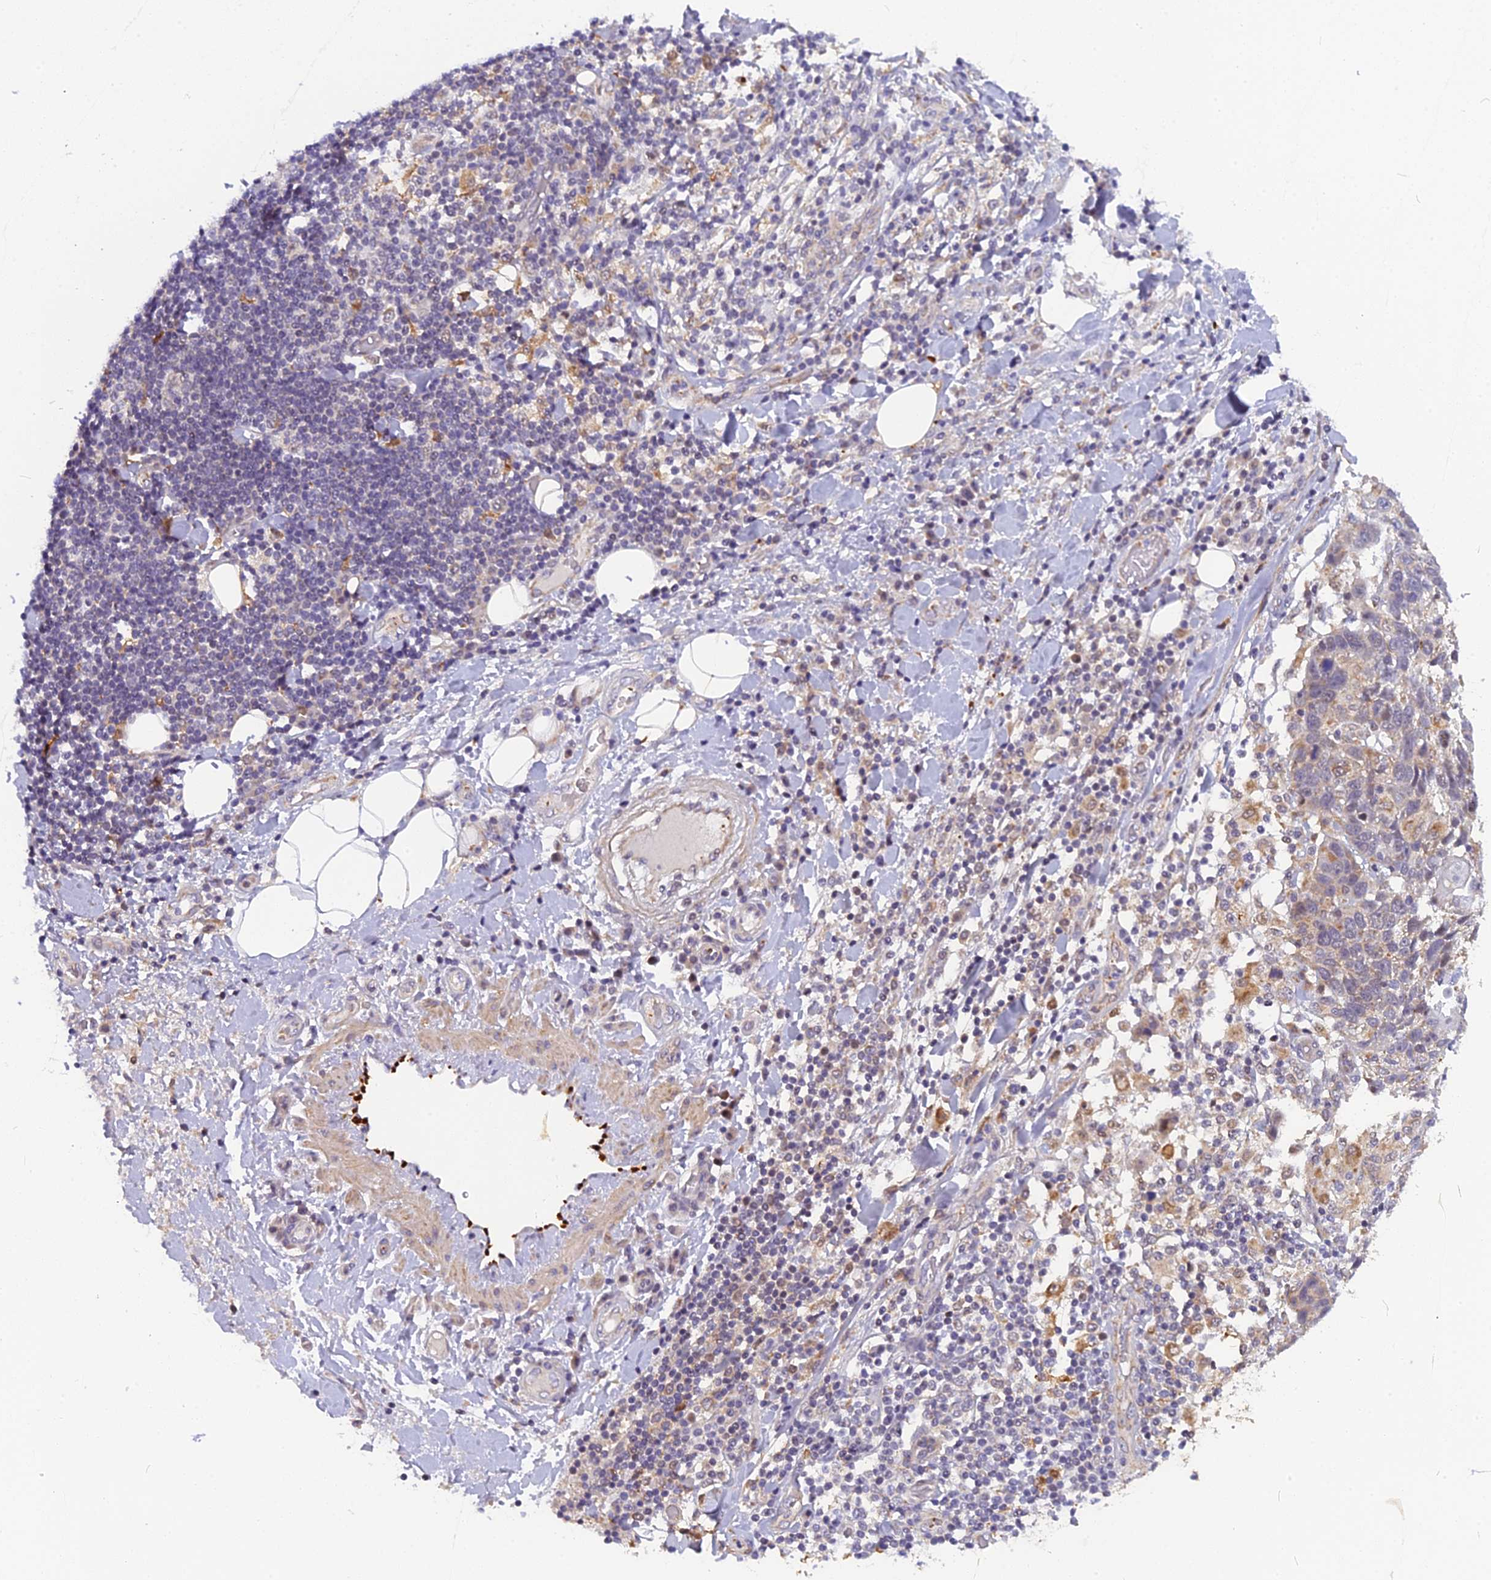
{"staining": {"intensity": "negative", "quantity": "none", "location": "none"}, "tissue": "adipose tissue", "cell_type": "Adipocytes", "image_type": "normal", "snomed": [{"axis": "morphology", "description": "Normal tissue, NOS"}, {"axis": "morphology", "description": "Squamous cell carcinoma, NOS"}, {"axis": "topography", "description": "Lymph node"}, {"axis": "topography", "description": "Bronchus"}, {"axis": "topography", "description": "Lung"}], "caption": "Immunohistochemistry (IHC) micrograph of unremarkable adipose tissue: adipose tissue stained with DAB shows no significant protein staining in adipocytes. (DAB immunohistochemistry visualized using brightfield microscopy, high magnification).", "gene": "CMC1", "patient": {"sex": "male", "age": 66}}